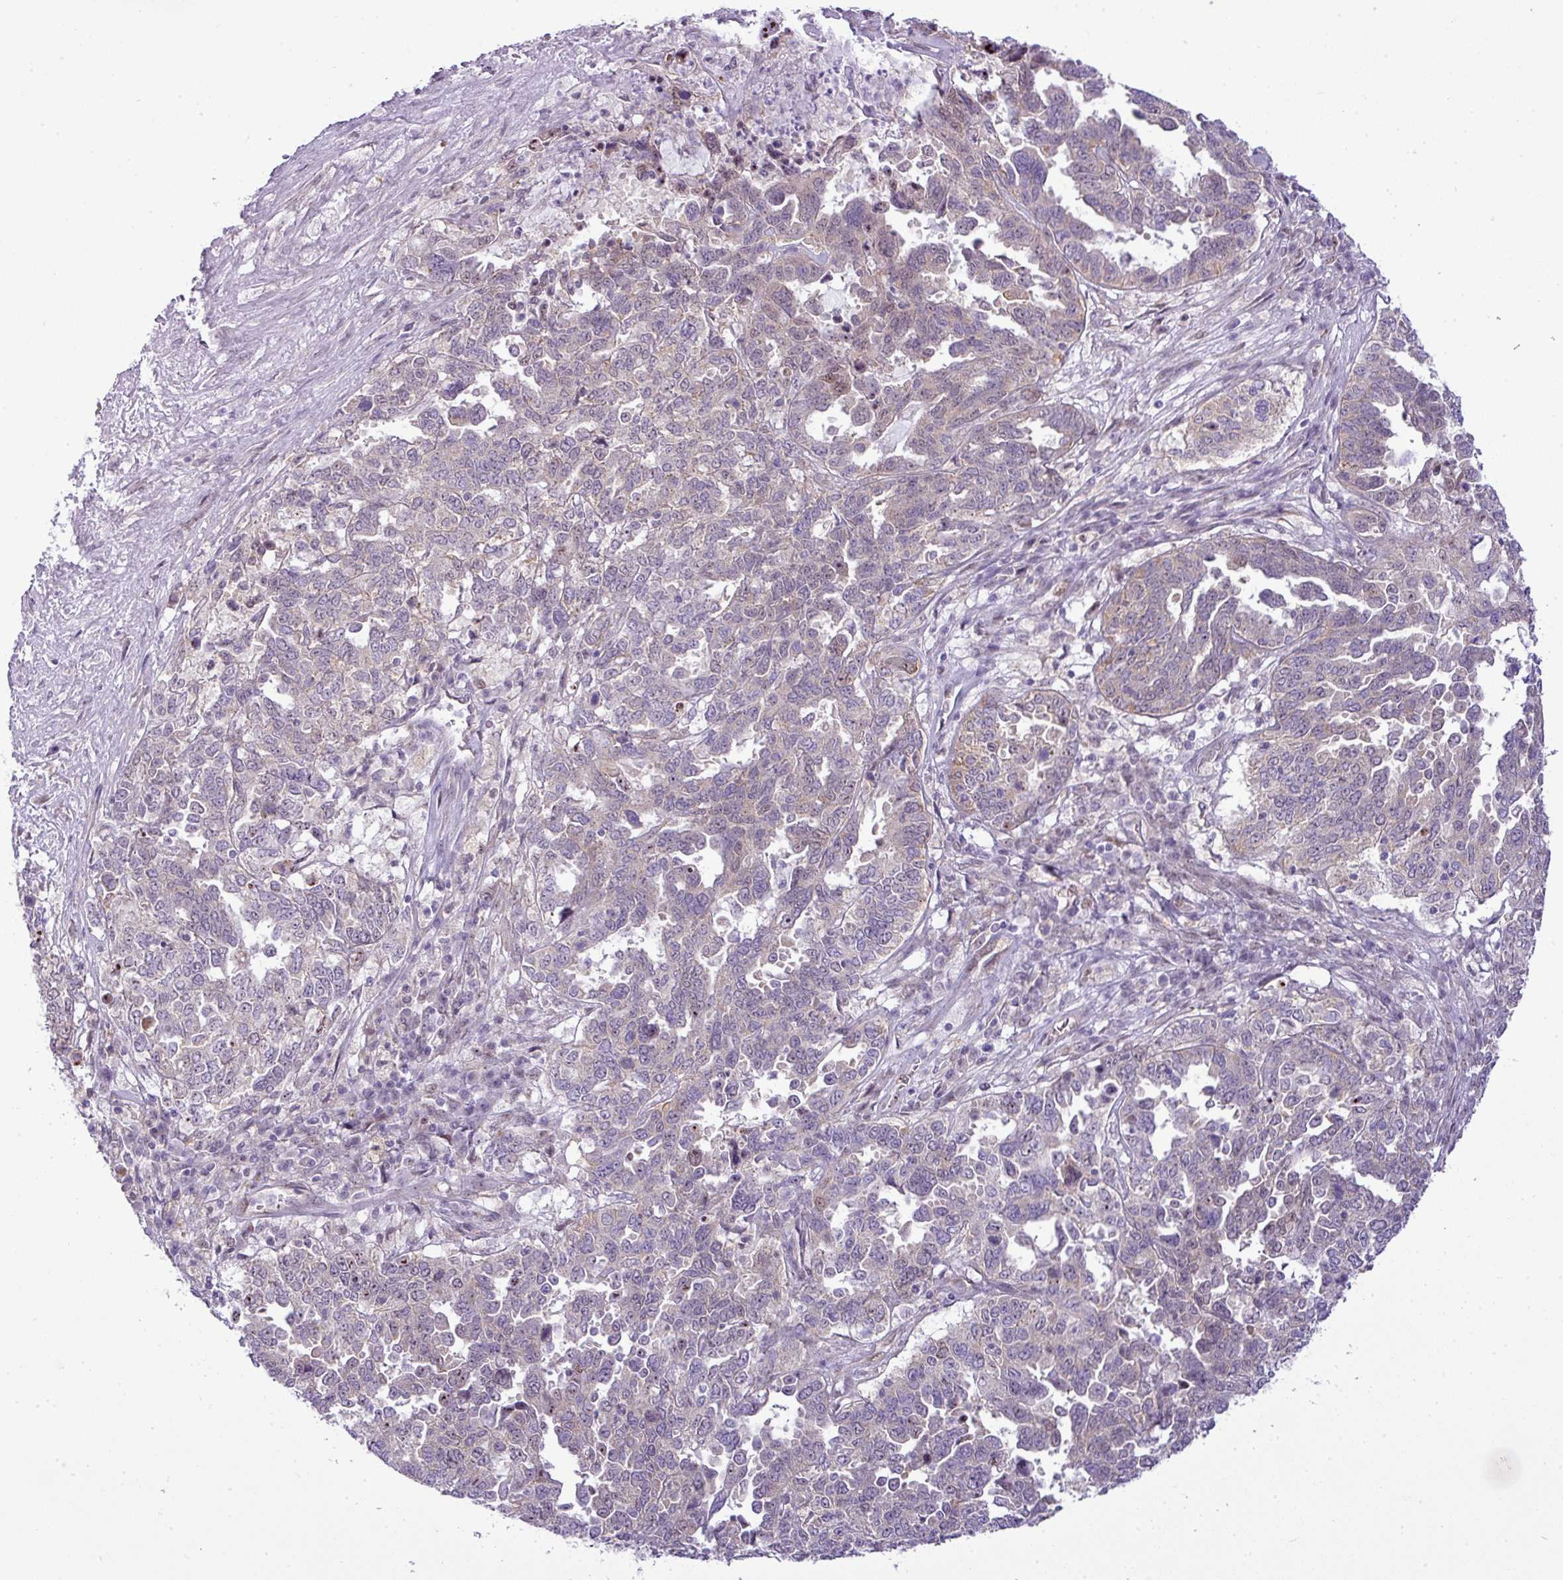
{"staining": {"intensity": "moderate", "quantity": "<25%", "location": "nuclear"}, "tissue": "ovarian cancer", "cell_type": "Tumor cells", "image_type": "cancer", "snomed": [{"axis": "morphology", "description": "Carcinoma, endometroid"}, {"axis": "topography", "description": "Ovary"}], "caption": "Moderate nuclear positivity for a protein is present in about <25% of tumor cells of endometroid carcinoma (ovarian) using immunohistochemistry (IHC).", "gene": "MAK16", "patient": {"sex": "female", "age": 62}}